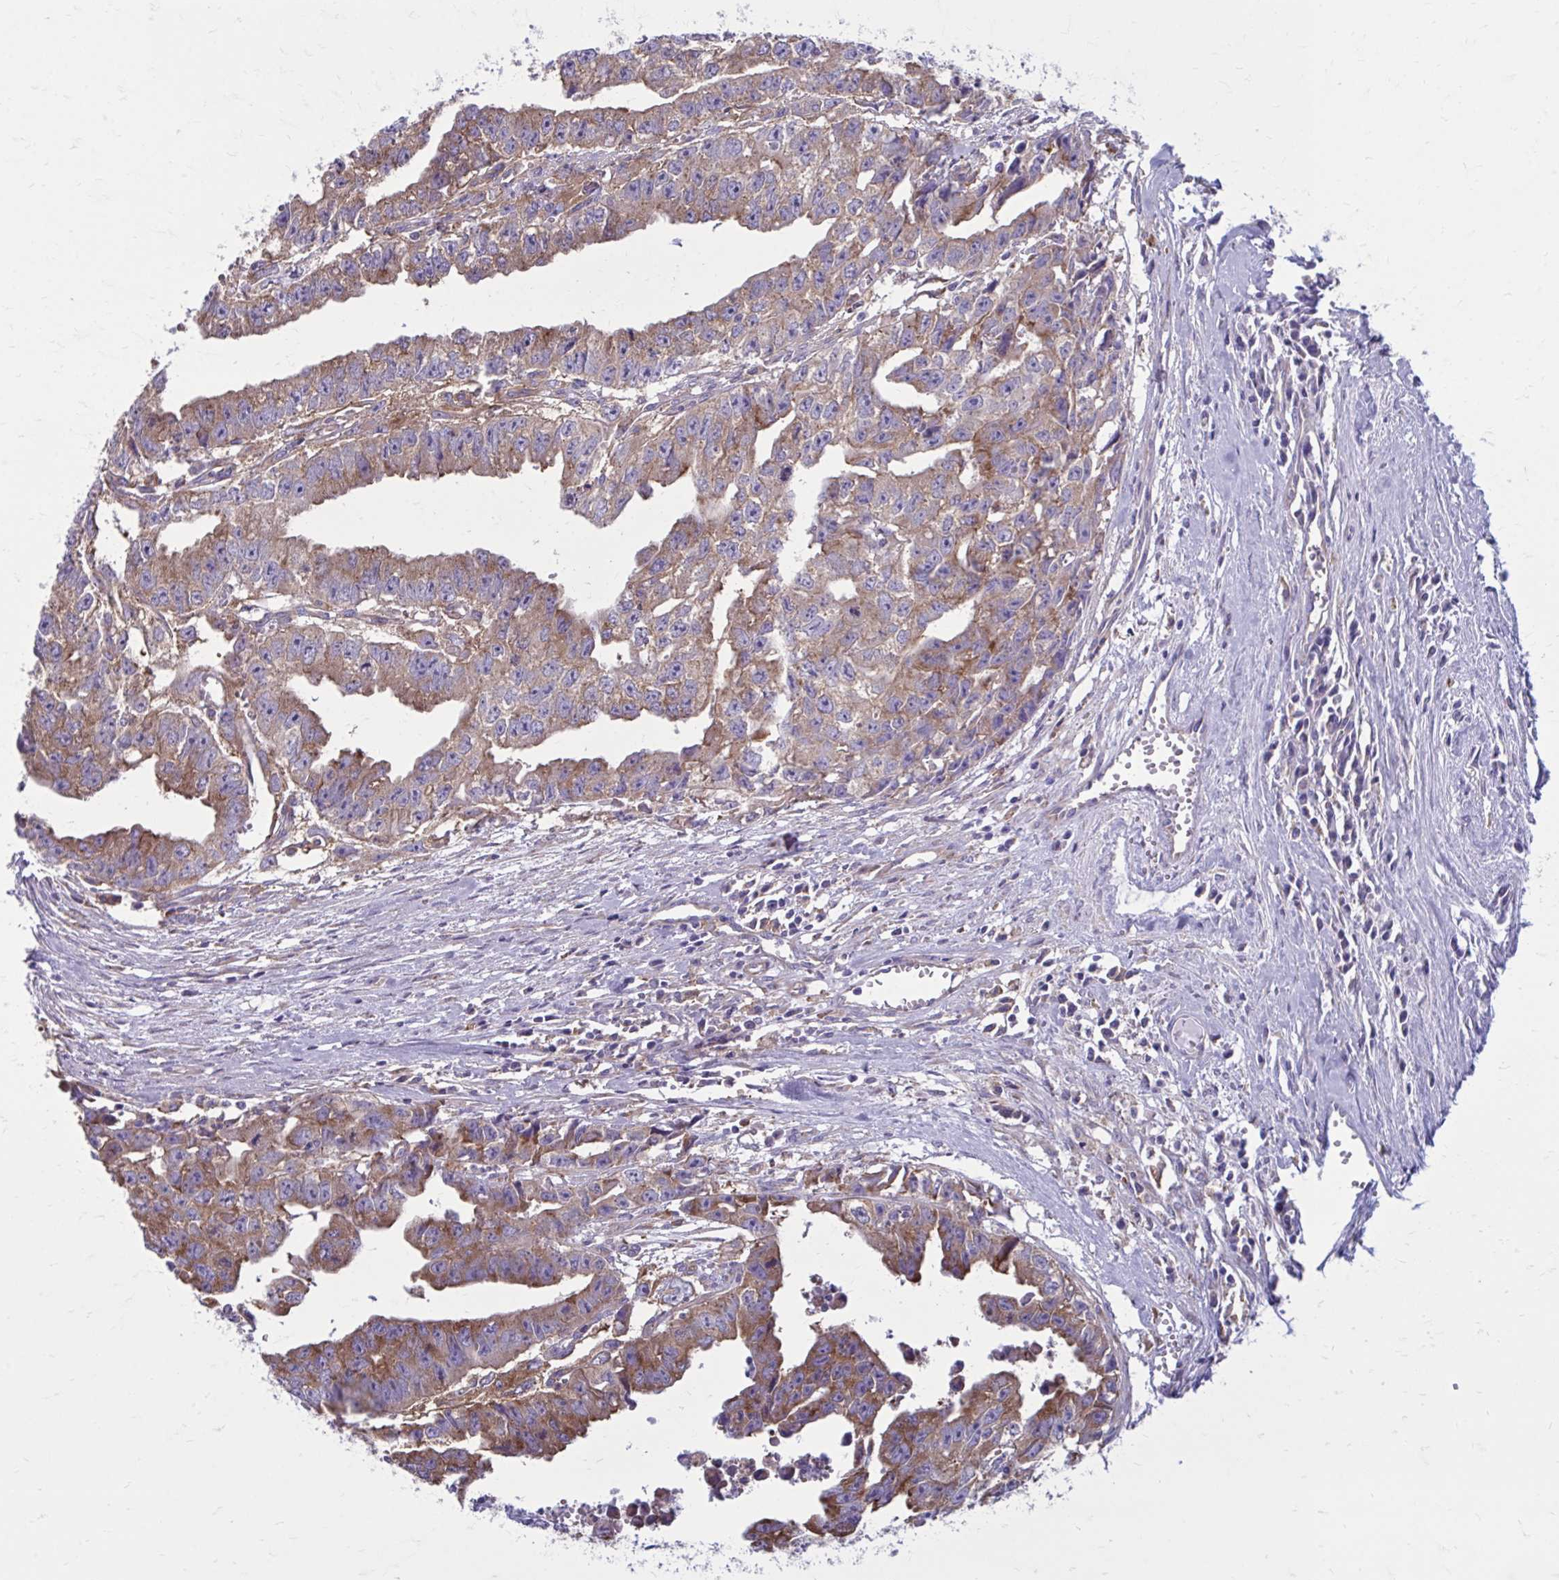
{"staining": {"intensity": "moderate", "quantity": ">75%", "location": "cytoplasmic/membranous"}, "tissue": "testis cancer", "cell_type": "Tumor cells", "image_type": "cancer", "snomed": [{"axis": "morphology", "description": "Carcinoma, Embryonal, NOS"}, {"axis": "morphology", "description": "Teratoma, malignant, NOS"}, {"axis": "topography", "description": "Testis"}], "caption": "High-power microscopy captured an IHC image of testis teratoma (malignant), revealing moderate cytoplasmic/membranous staining in about >75% of tumor cells.", "gene": "CLTA", "patient": {"sex": "male", "age": 24}}